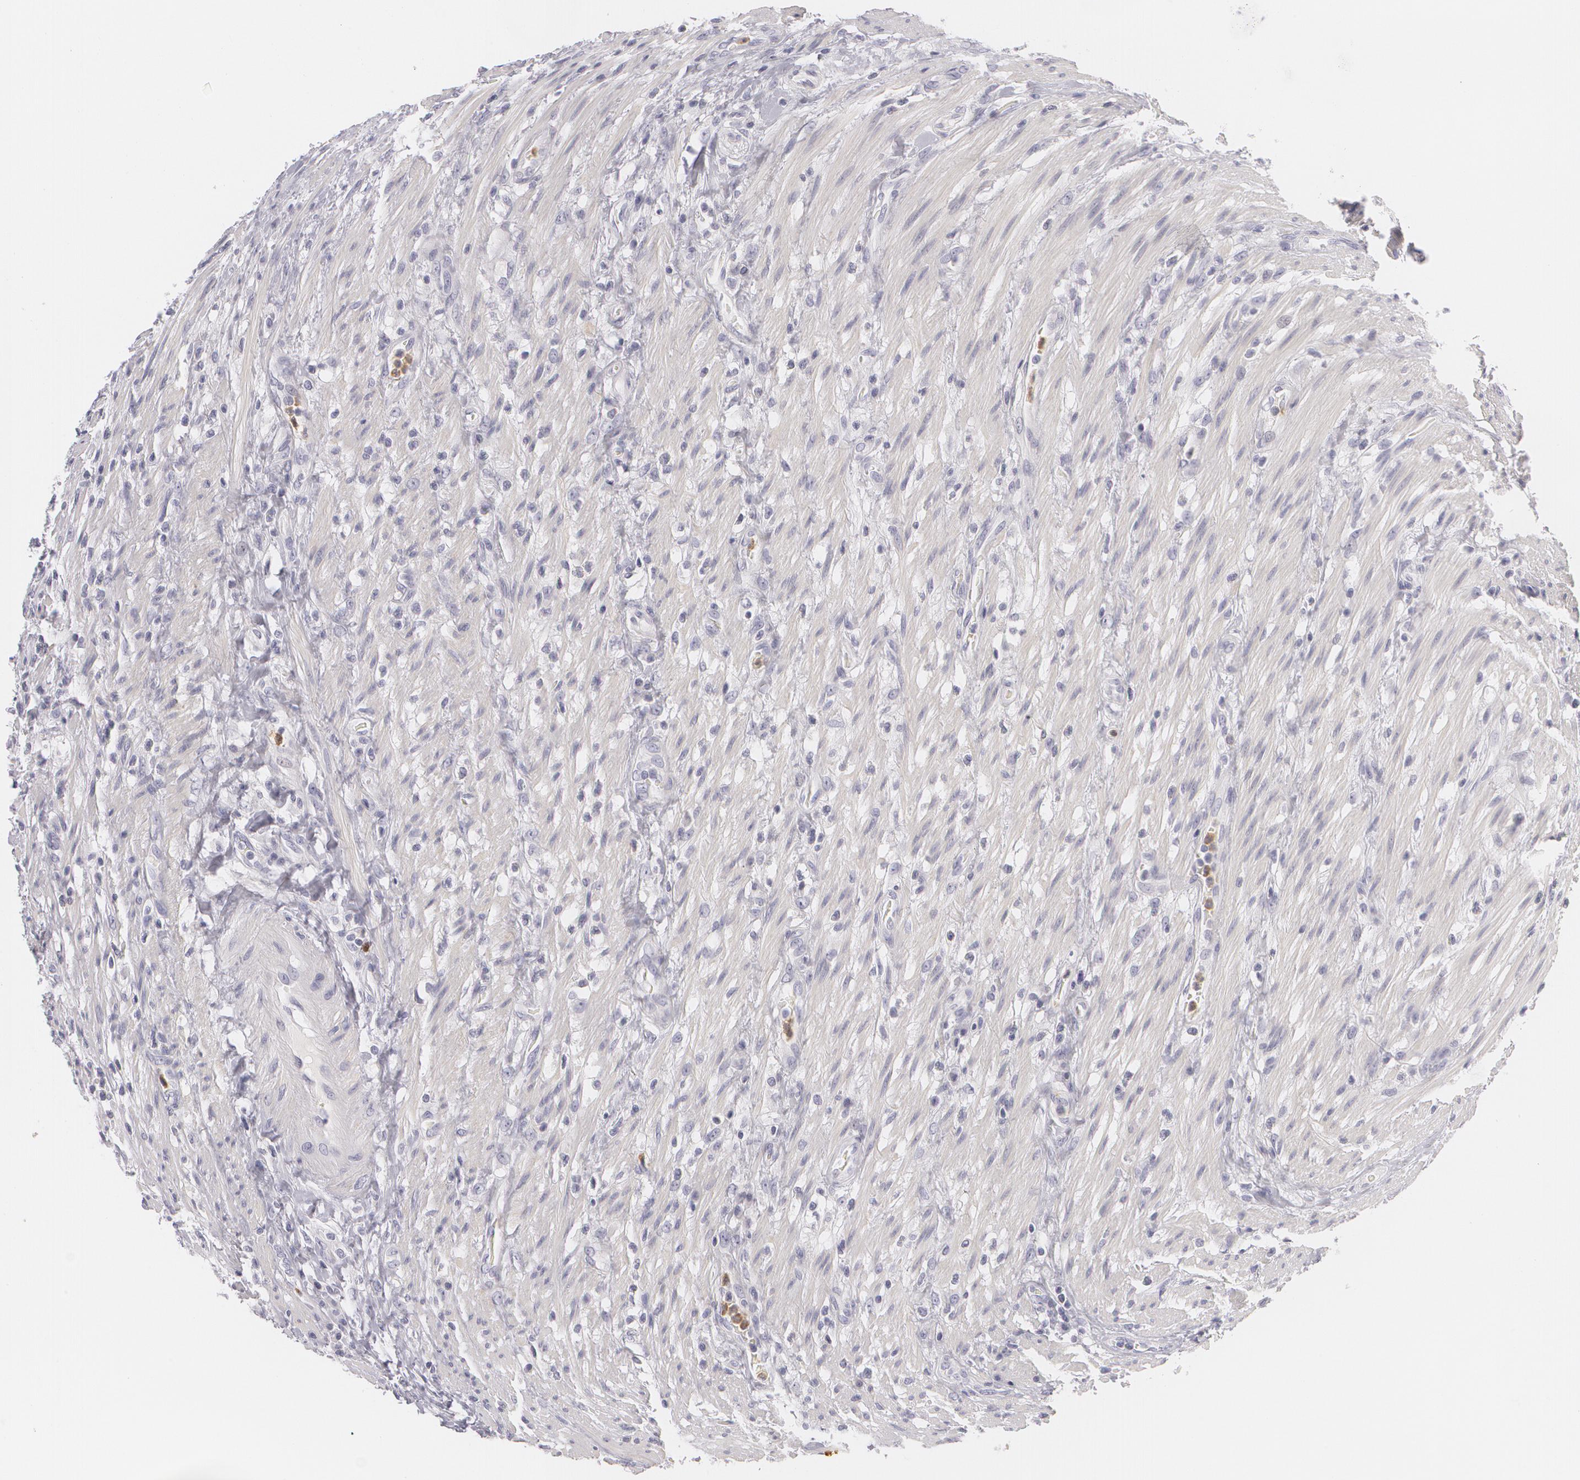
{"staining": {"intensity": "negative", "quantity": "none", "location": "none"}, "tissue": "colorectal cancer", "cell_type": "Tumor cells", "image_type": "cancer", "snomed": [{"axis": "morphology", "description": "Adenocarcinoma, NOS"}, {"axis": "topography", "description": "Colon"}], "caption": "Human colorectal cancer (adenocarcinoma) stained for a protein using immunohistochemistry (IHC) exhibits no staining in tumor cells.", "gene": "FAM181A", "patient": {"sex": "male", "age": 54}}